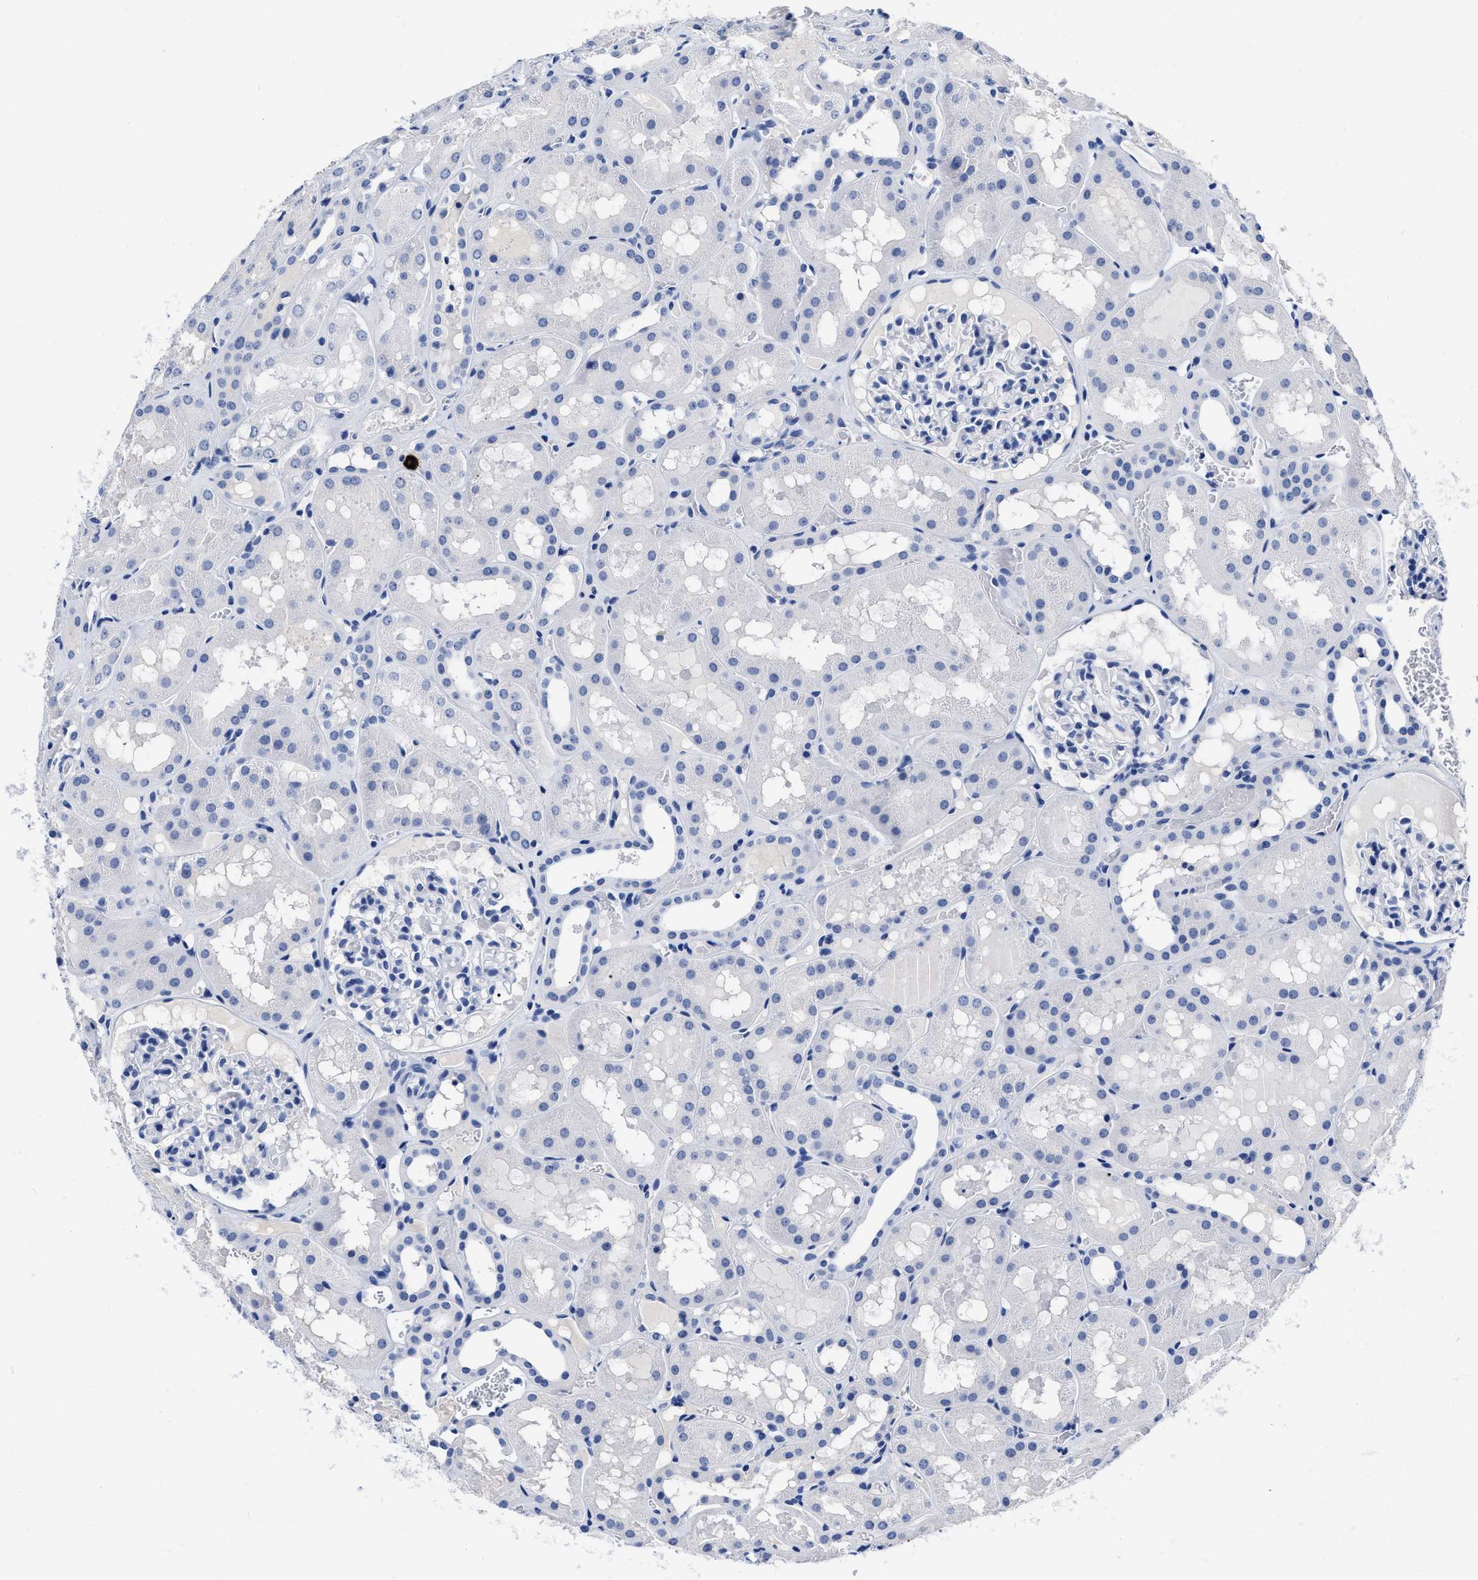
{"staining": {"intensity": "negative", "quantity": "none", "location": "none"}, "tissue": "kidney", "cell_type": "Cells in glomeruli", "image_type": "normal", "snomed": [{"axis": "morphology", "description": "Normal tissue, NOS"}, {"axis": "topography", "description": "Kidney"}, {"axis": "topography", "description": "Urinary bladder"}], "caption": "A high-resolution micrograph shows immunohistochemistry staining of benign kidney, which exhibits no significant staining in cells in glomeruli. (Brightfield microscopy of DAB (3,3'-diaminobenzidine) immunohistochemistry at high magnification).", "gene": "CER1", "patient": {"sex": "male", "age": 16}}